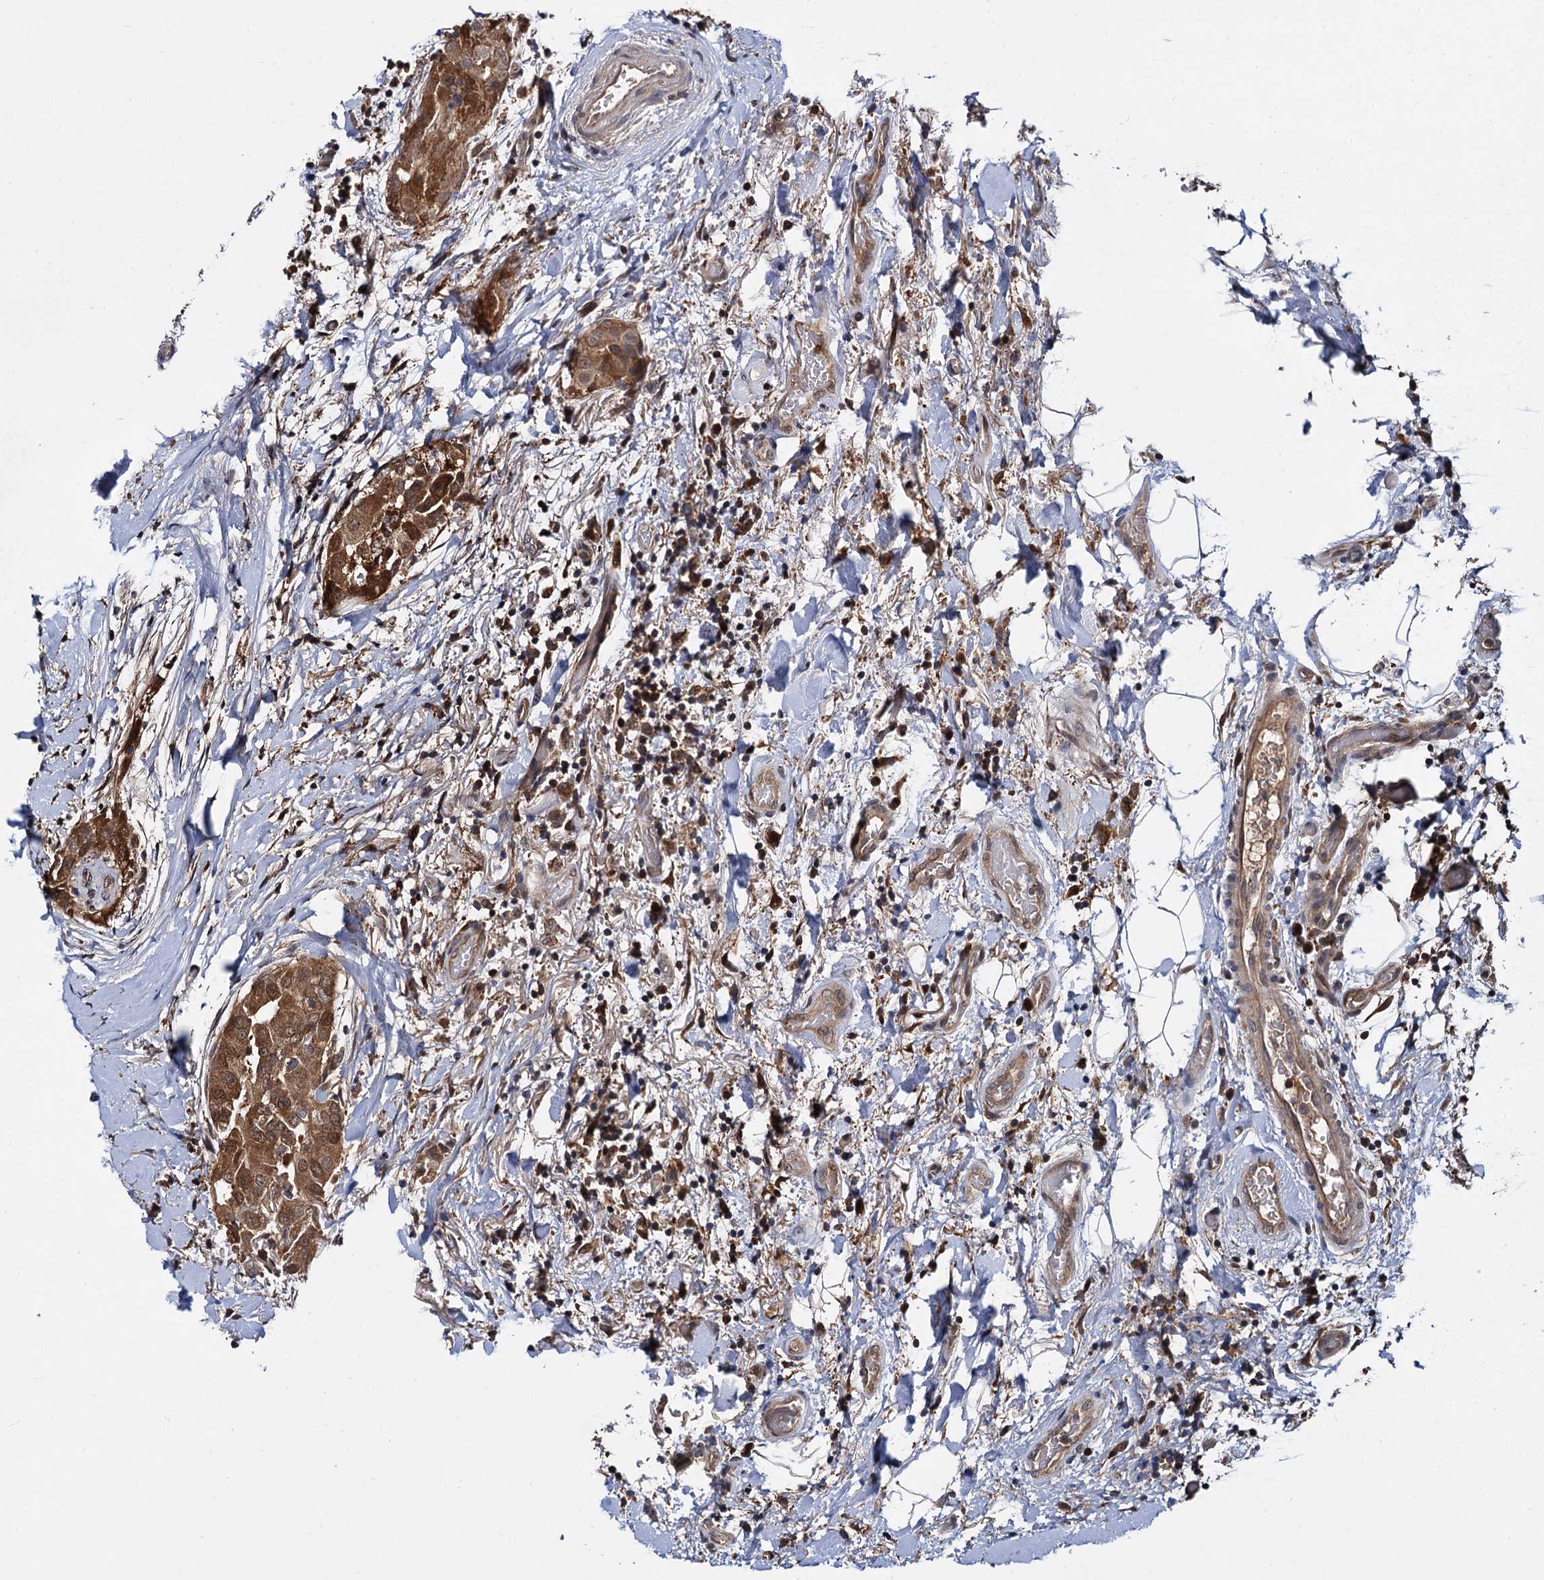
{"staining": {"intensity": "moderate", "quantity": ">75%", "location": "cytoplasmic/membranous,nuclear"}, "tissue": "thyroid cancer", "cell_type": "Tumor cells", "image_type": "cancer", "snomed": [{"axis": "morphology", "description": "Papillary adenocarcinoma, NOS"}, {"axis": "topography", "description": "Thyroid gland"}], "caption": "High-power microscopy captured an IHC image of thyroid cancer, revealing moderate cytoplasmic/membranous and nuclear expression in about >75% of tumor cells.", "gene": "SELENOP", "patient": {"sex": "male", "age": 33}}